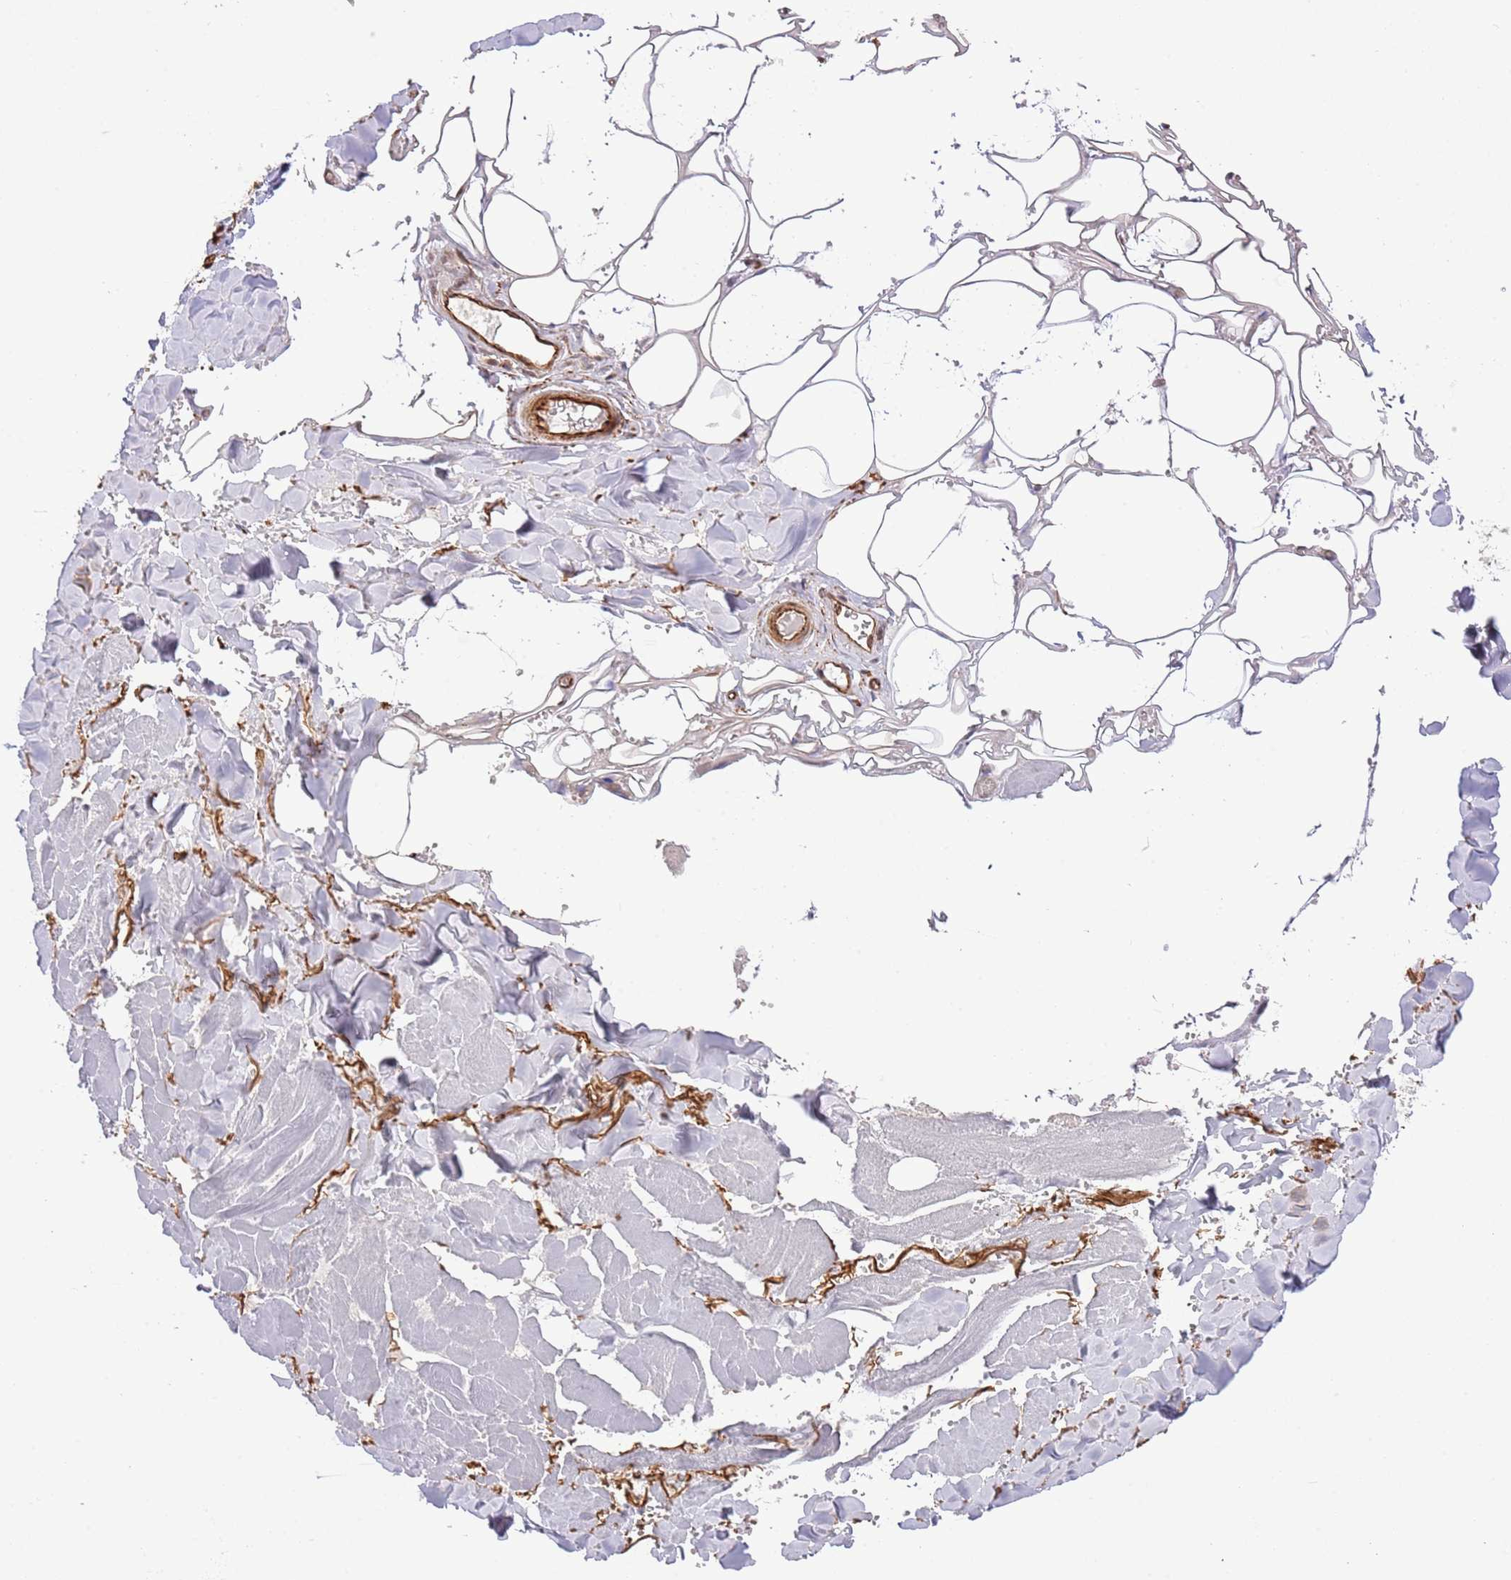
{"staining": {"intensity": "moderate", "quantity": ">75%", "location": "cytoplasmic/membranous"}, "tissue": "adipose tissue", "cell_type": "Adipocytes", "image_type": "normal", "snomed": [{"axis": "morphology", "description": "Normal tissue, NOS"}, {"axis": "topography", "description": "Salivary gland"}, {"axis": "topography", "description": "Peripheral nerve tissue"}], "caption": "Moderate cytoplasmic/membranous staining for a protein is appreciated in approximately >75% of adipocytes of normal adipose tissue using IHC.", "gene": "NEK3", "patient": {"sex": "male", "age": 38}}